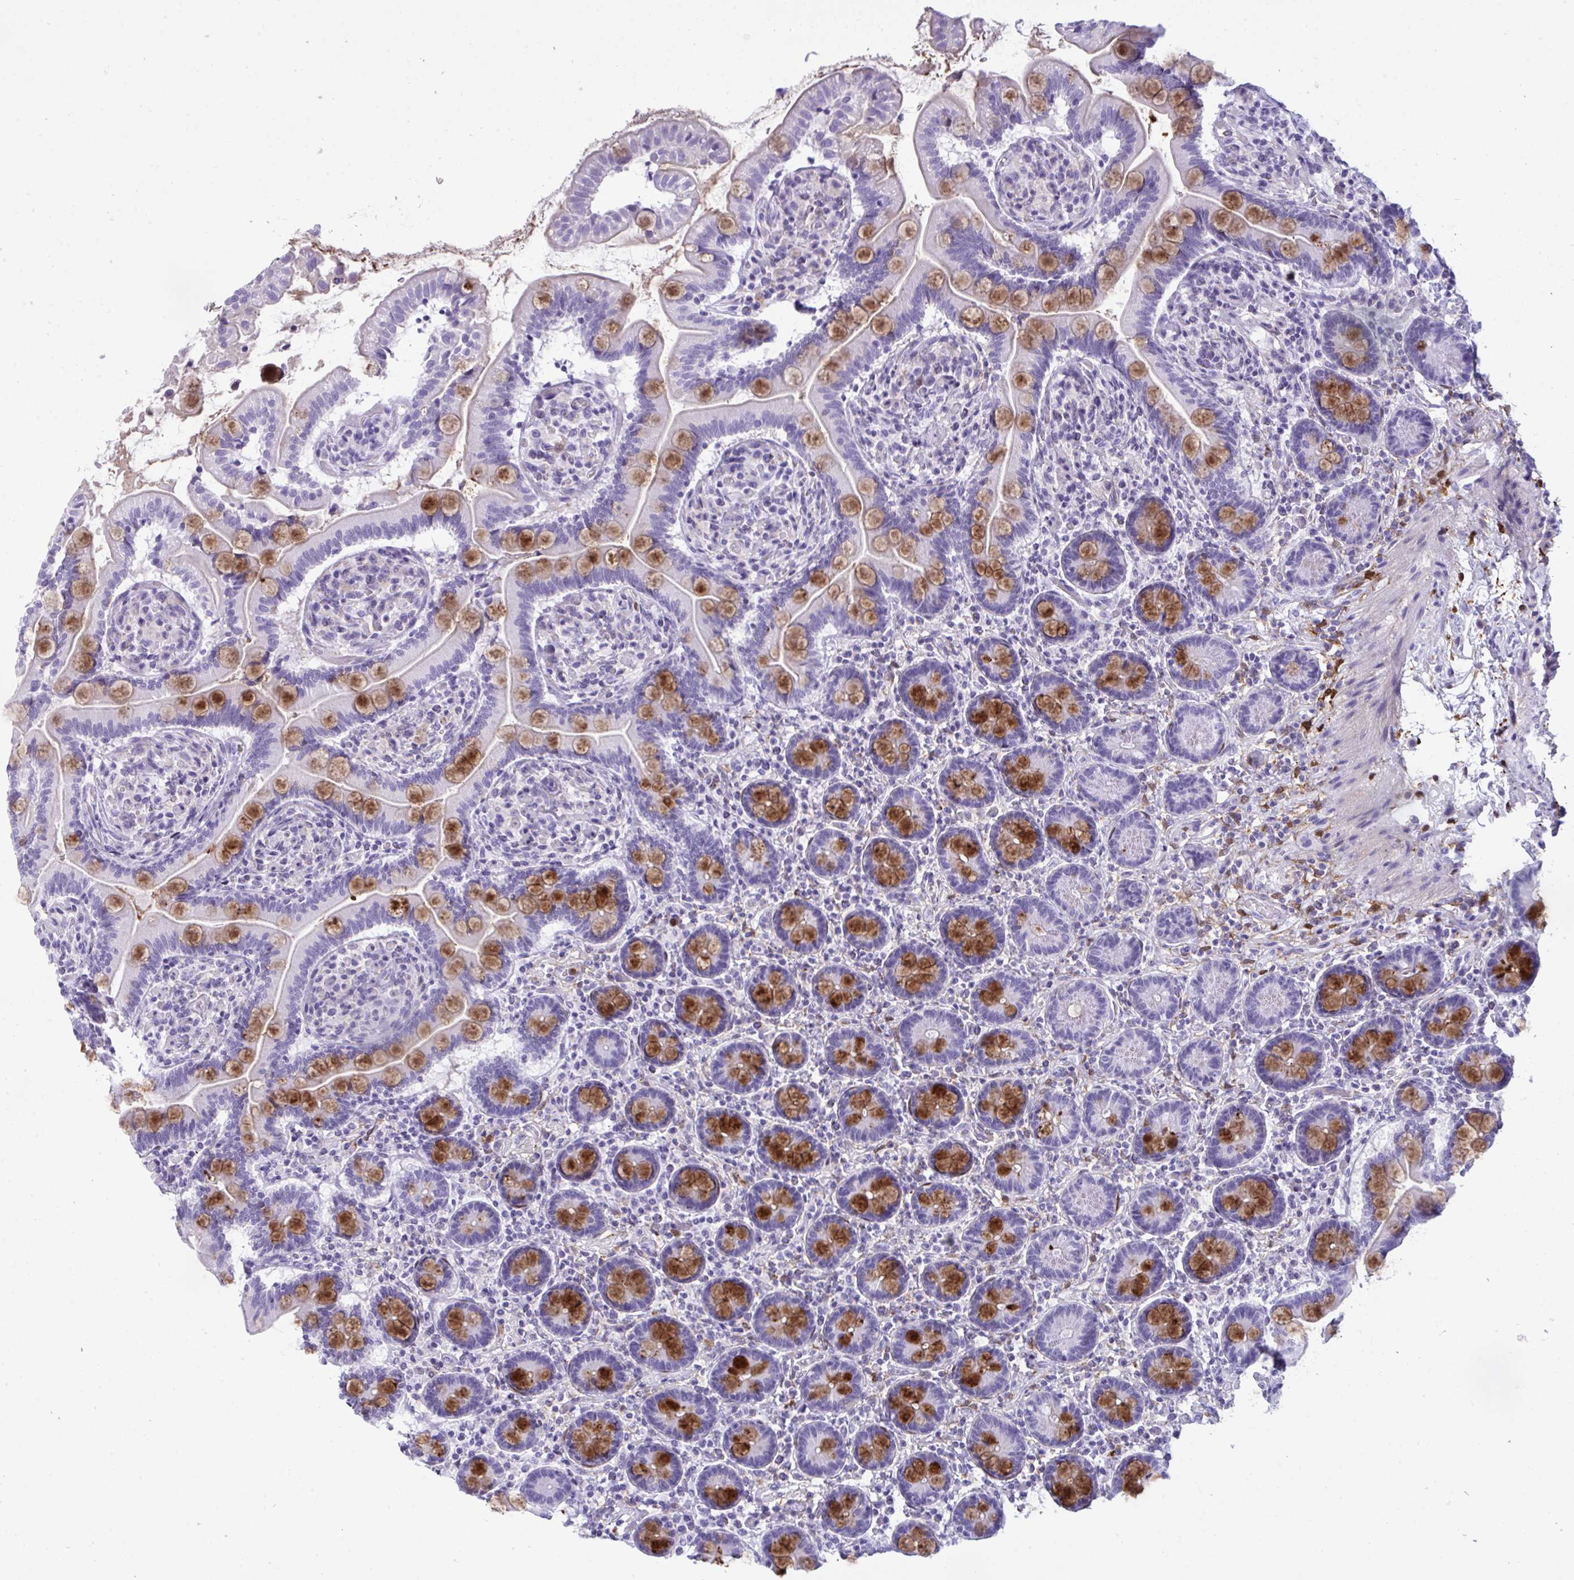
{"staining": {"intensity": "strong", "quantity": "25%-75%", "location": "cytoplasmic/membranous"}, "tissue": "small intestine", "cell_type": "Glandular cells", "image_type": "normal", "snomed": [{"axis": "morphology", "description": "Normal tissue, NOS"}, {"axis": "topography", "description": "Small intestine"}], "caption": "A photomicrograph showing strong cytoplasmic/membranous positivity in approximately 25%-75% of glandular cells in unremarkable small intestine, as visualized by brown immunohistochemical staining.", "gene": "ARHGAP42", "patient": {"sex": "female", "age": 64}}